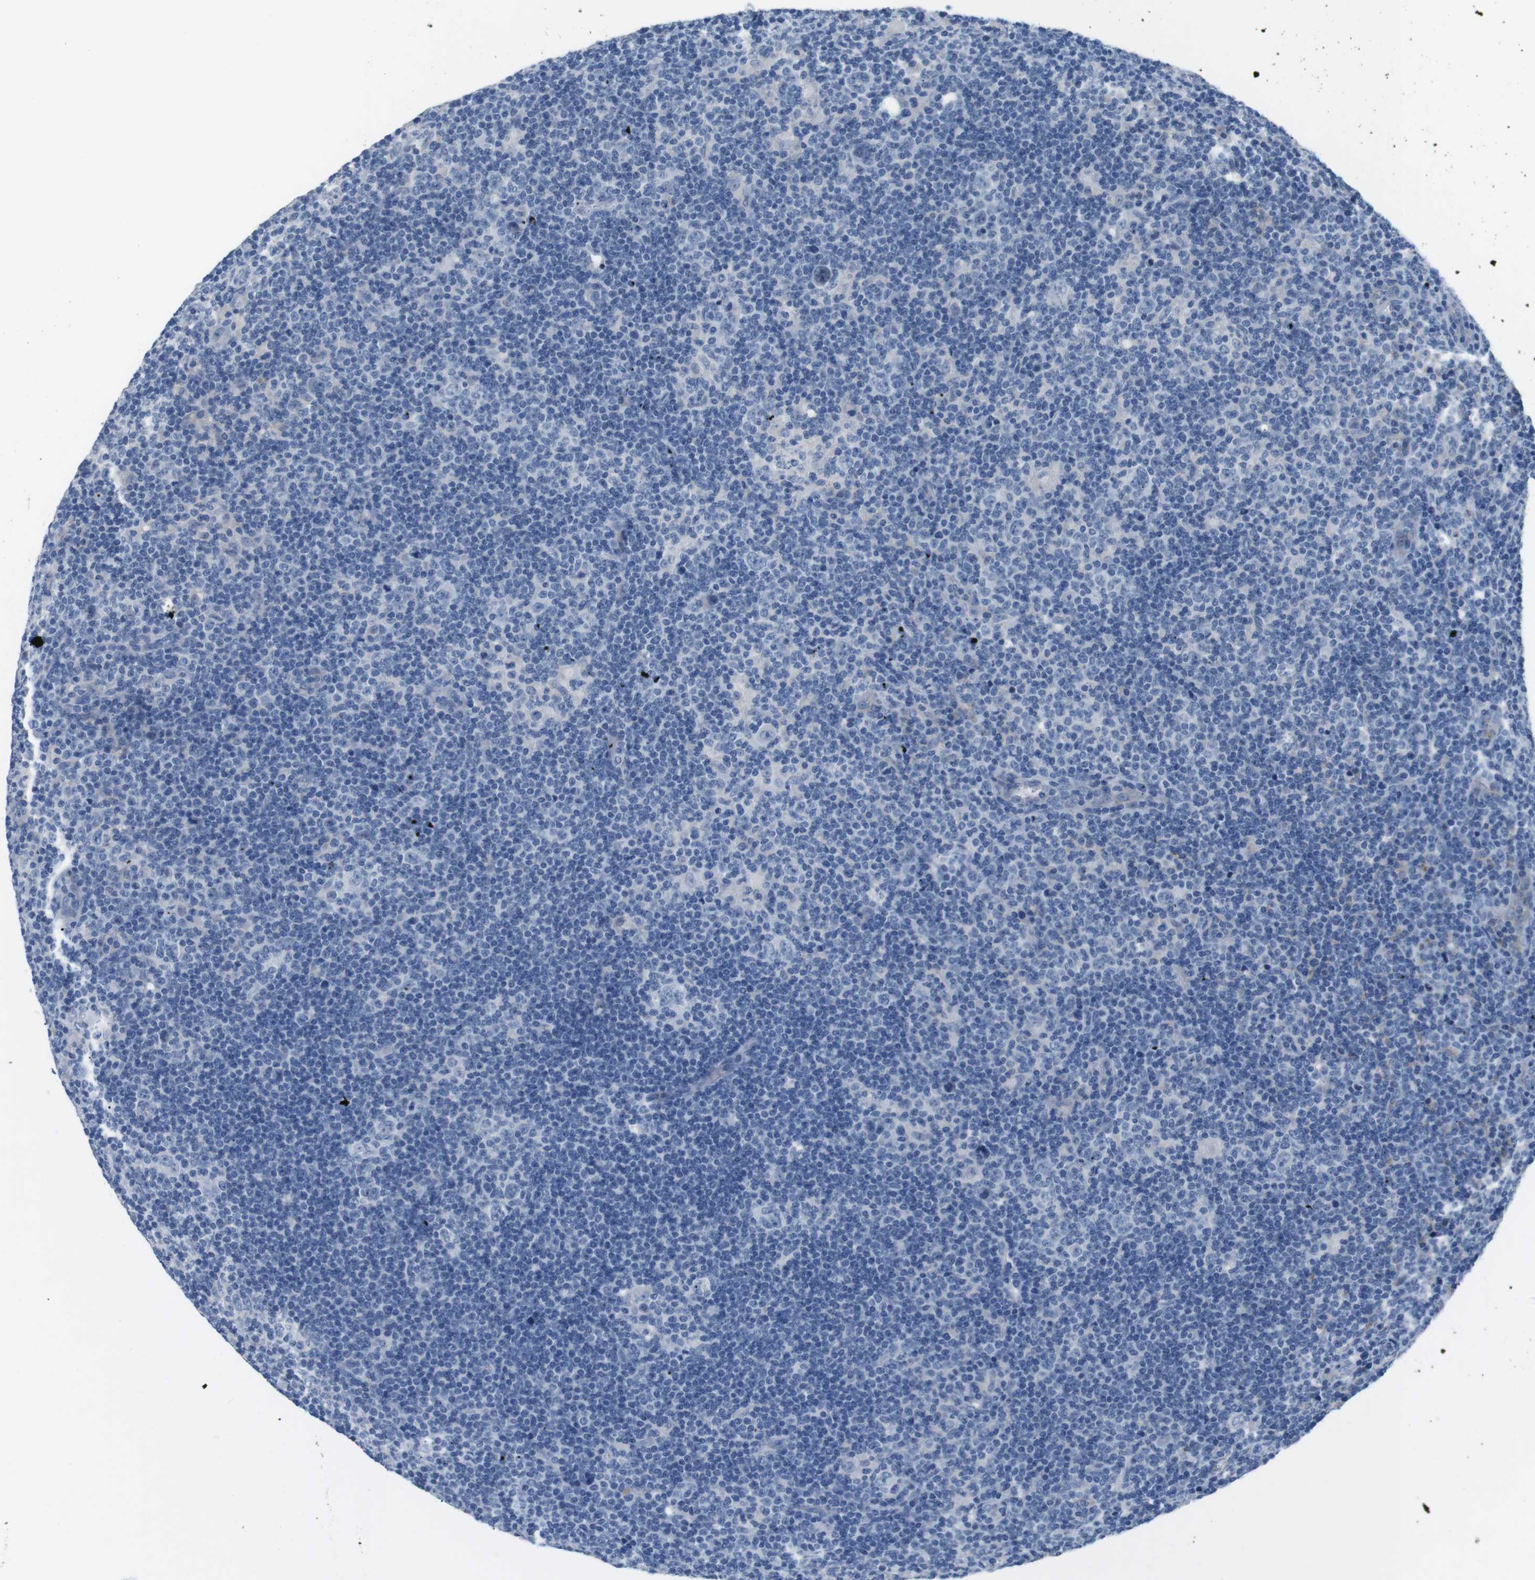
{"staining": {"intensity": "negative", "quantity": "none", "location": "none"}, "tissue": "lymphoma", "cell_type": "Tumor cells", "image_type": "cancer", "snomed": [{"axis": "morphology", "description": "Hodgkin's disease, NOS"}, {"axis": "topography", "description": "Lymph node"}], "caption": "Tumor cells are negative for protein expression in human Hodgkin's disease.", "gene": "FCGRT", "patient": {"sex": "female", "age": 57}}